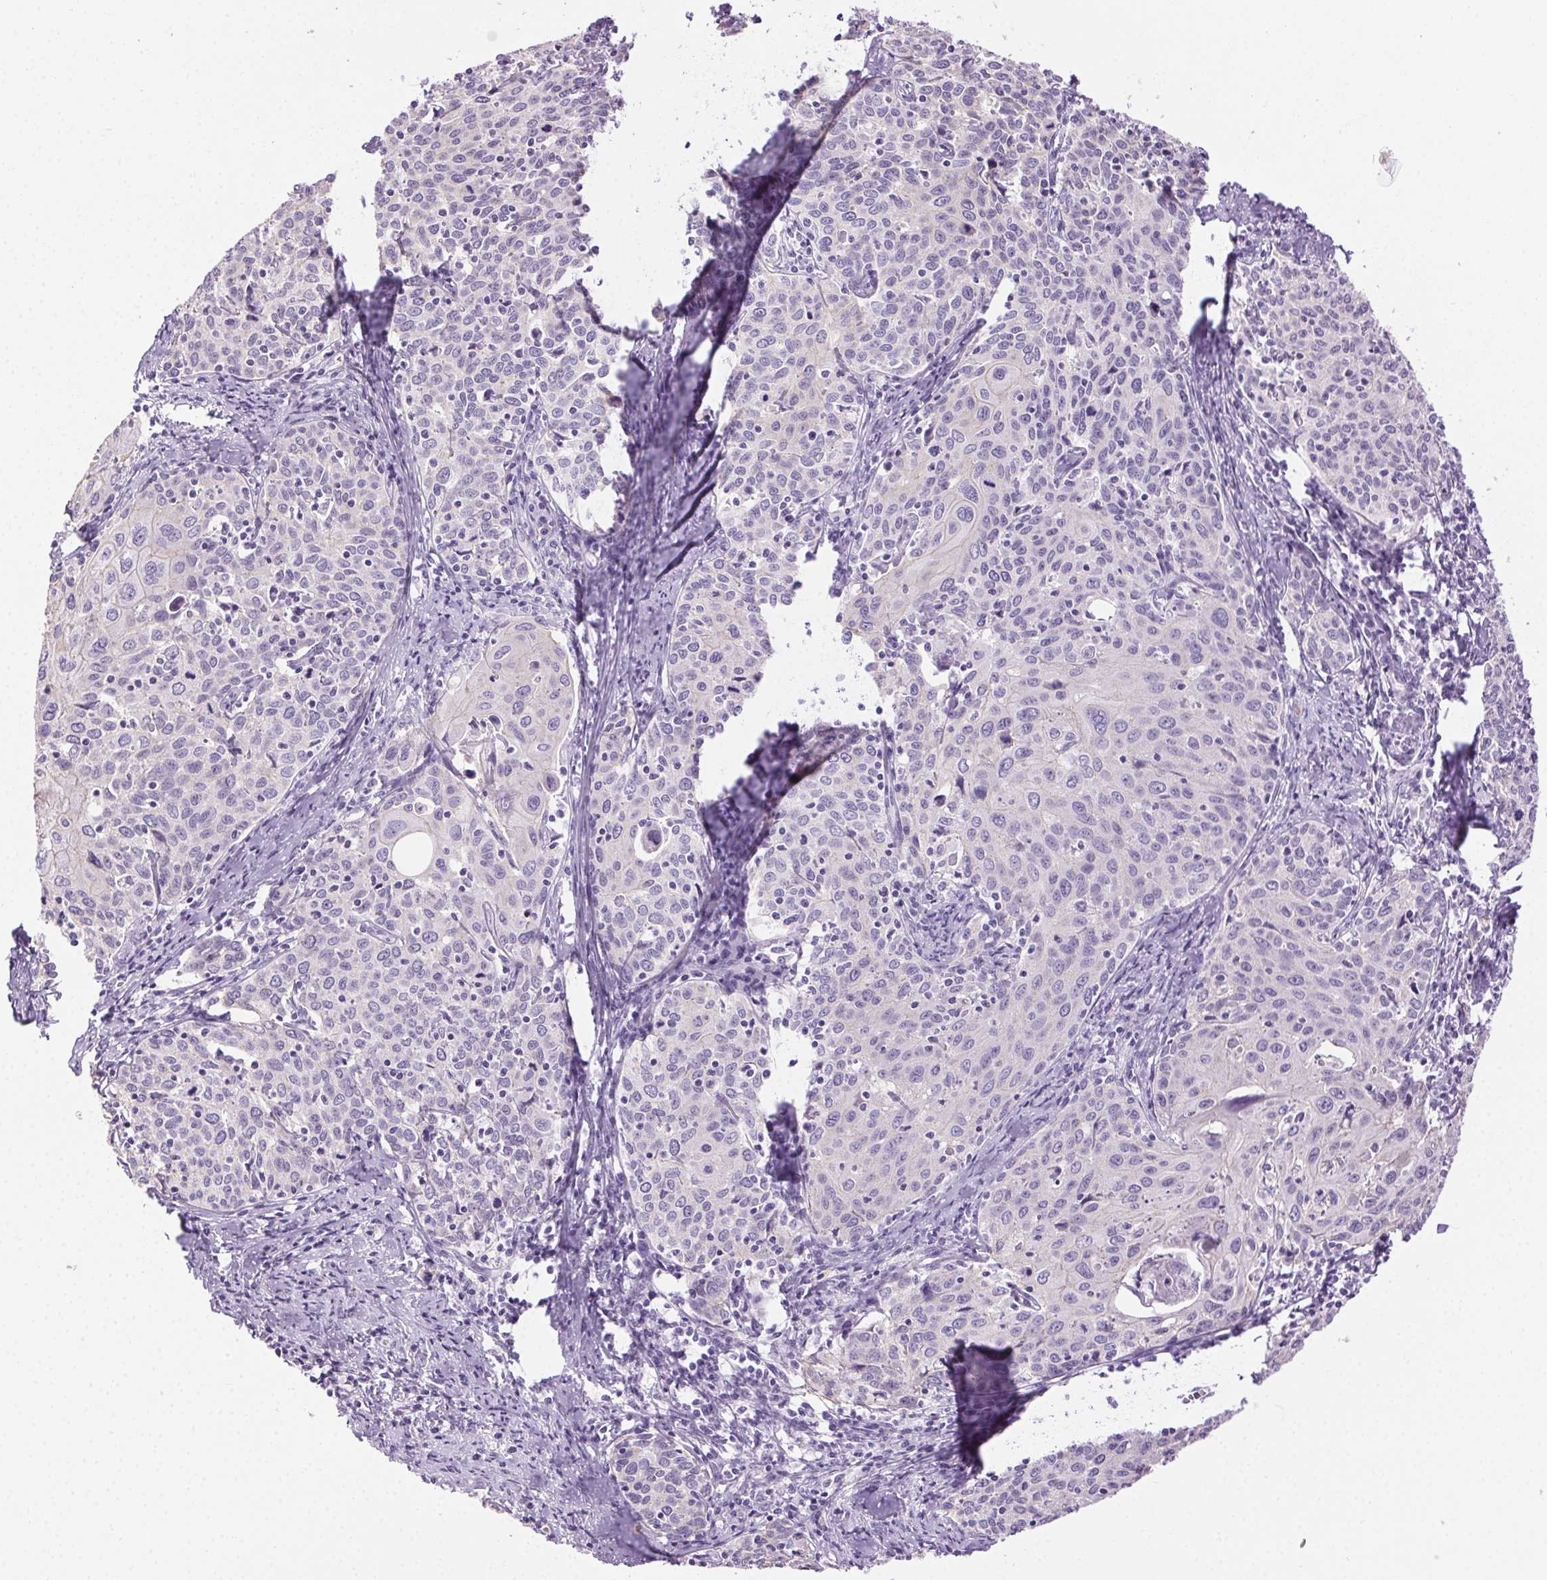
{"staining": {"intensity": "negative", "quantity": "none", "location": "none"}, "tissue": "cervical cancer", "cell_type": "Tumor cells", "image_type": "cancer", "snomed": [{"axis": "morphology", "description": "Squamous cell carcinoma, NOS"}, {"axis": "topography", "description": "Cervix"}], "caption": "Tumor cells show no significant staining in cervical squamous cell carcinoma.", "gene": "CLDN10", "patient": {"sex": "female", "age": 62}}